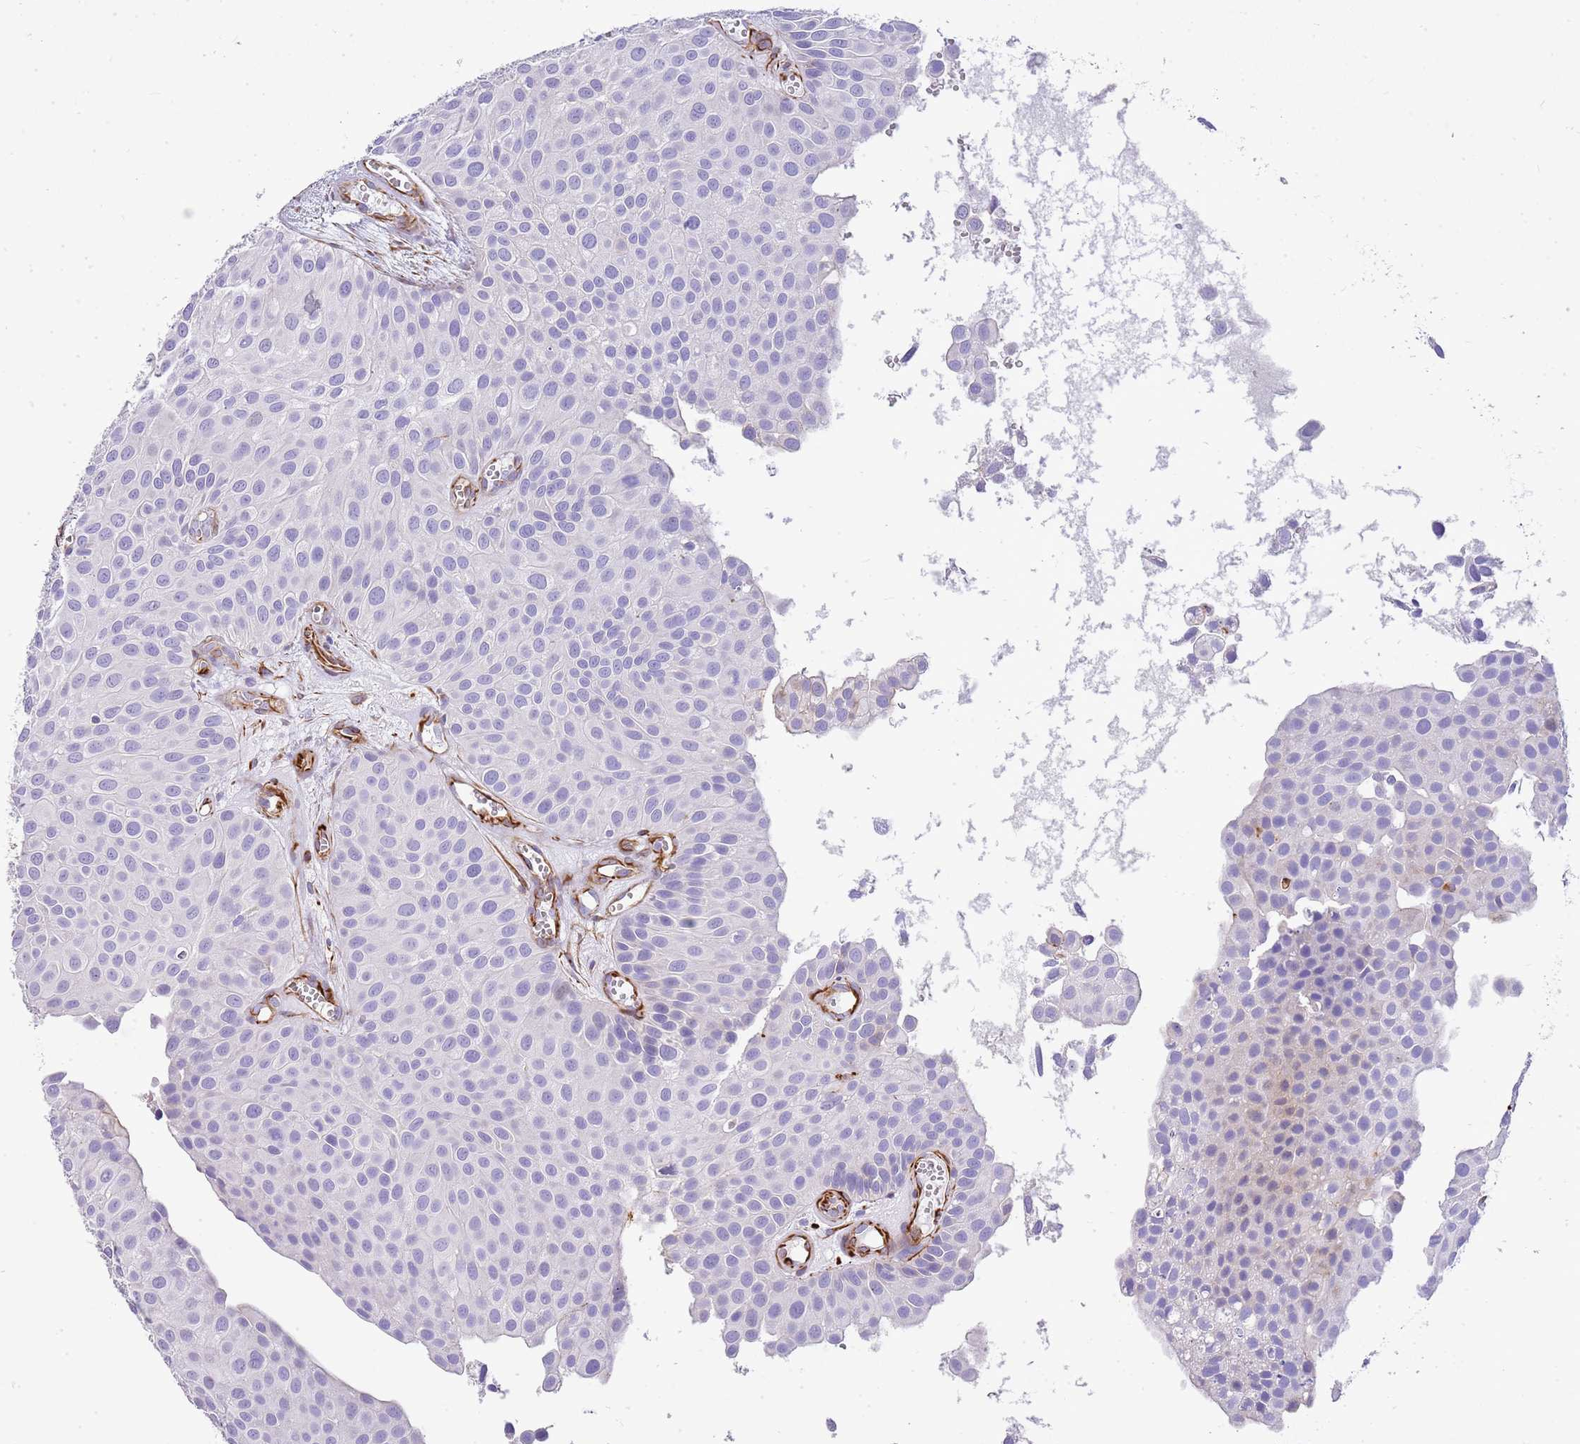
{"staining": {"intensity": "negative", "quantity": "none", "location": "none"}, "tissue": "urothelial cancer", "cell_type": "Tumor cells", "image_type": "cancer", "snomed": [{"axis": "morphology", "description": "Urothelial carcinoma, Low grade"}, {"axis": "topography", "description": "Urinary bladder"}], "caption": "High power microscopy histopathology image of an immunohistochemistry (IHC) photomicrograph of low-grade urothelial carcinoma, revealing no significant staining in tumor cells. (Stains: DAB immunohistochemistry with hematoxylin counter stain, Microscopy: brightfield microscopy at high magnification).", "gene": "ZDHHC1", "patient": {"sex": "male", "age": 88}}